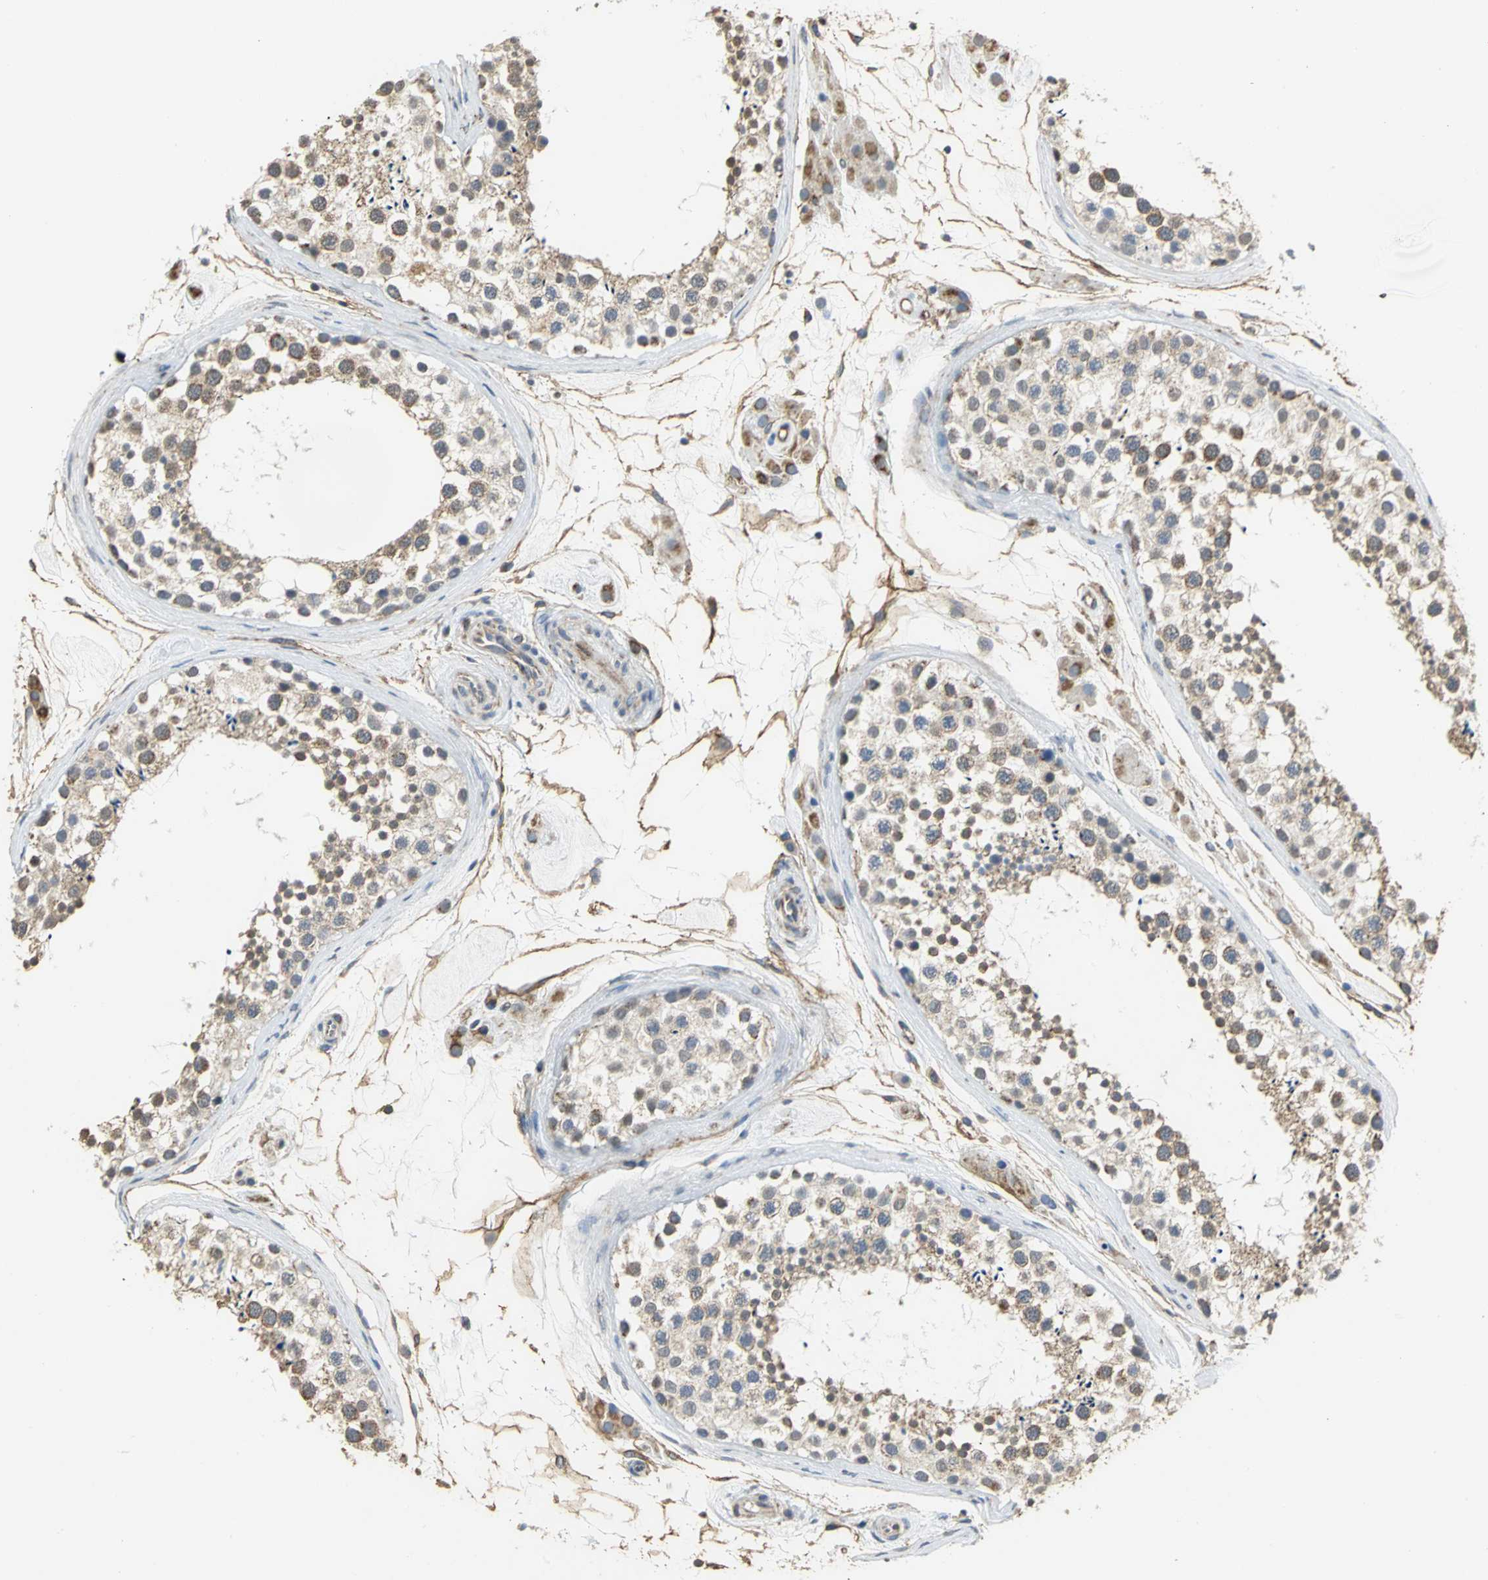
{"staining": {"intensity": "weak", "quantity": ">75%", "location": "cytoplasmic/membranous"}, "tissue": "testis", "cell_type": "Cells in seminiferous ducts", "image_type": "normal", "snomed": [{"axis": "morphology", "description": "Normal tissue, NOS"}, {"axis": "topography", "description": "Testis"}], "caption": "A high-resolution image shows immunohistochemistry staining of normal testis, which displays weak cytoplasmic/membranous expression in about >75% of cells in seminiferous ducts.", "gene": "NDUFB5", "patient": {"sex": "male", "age": 46}}